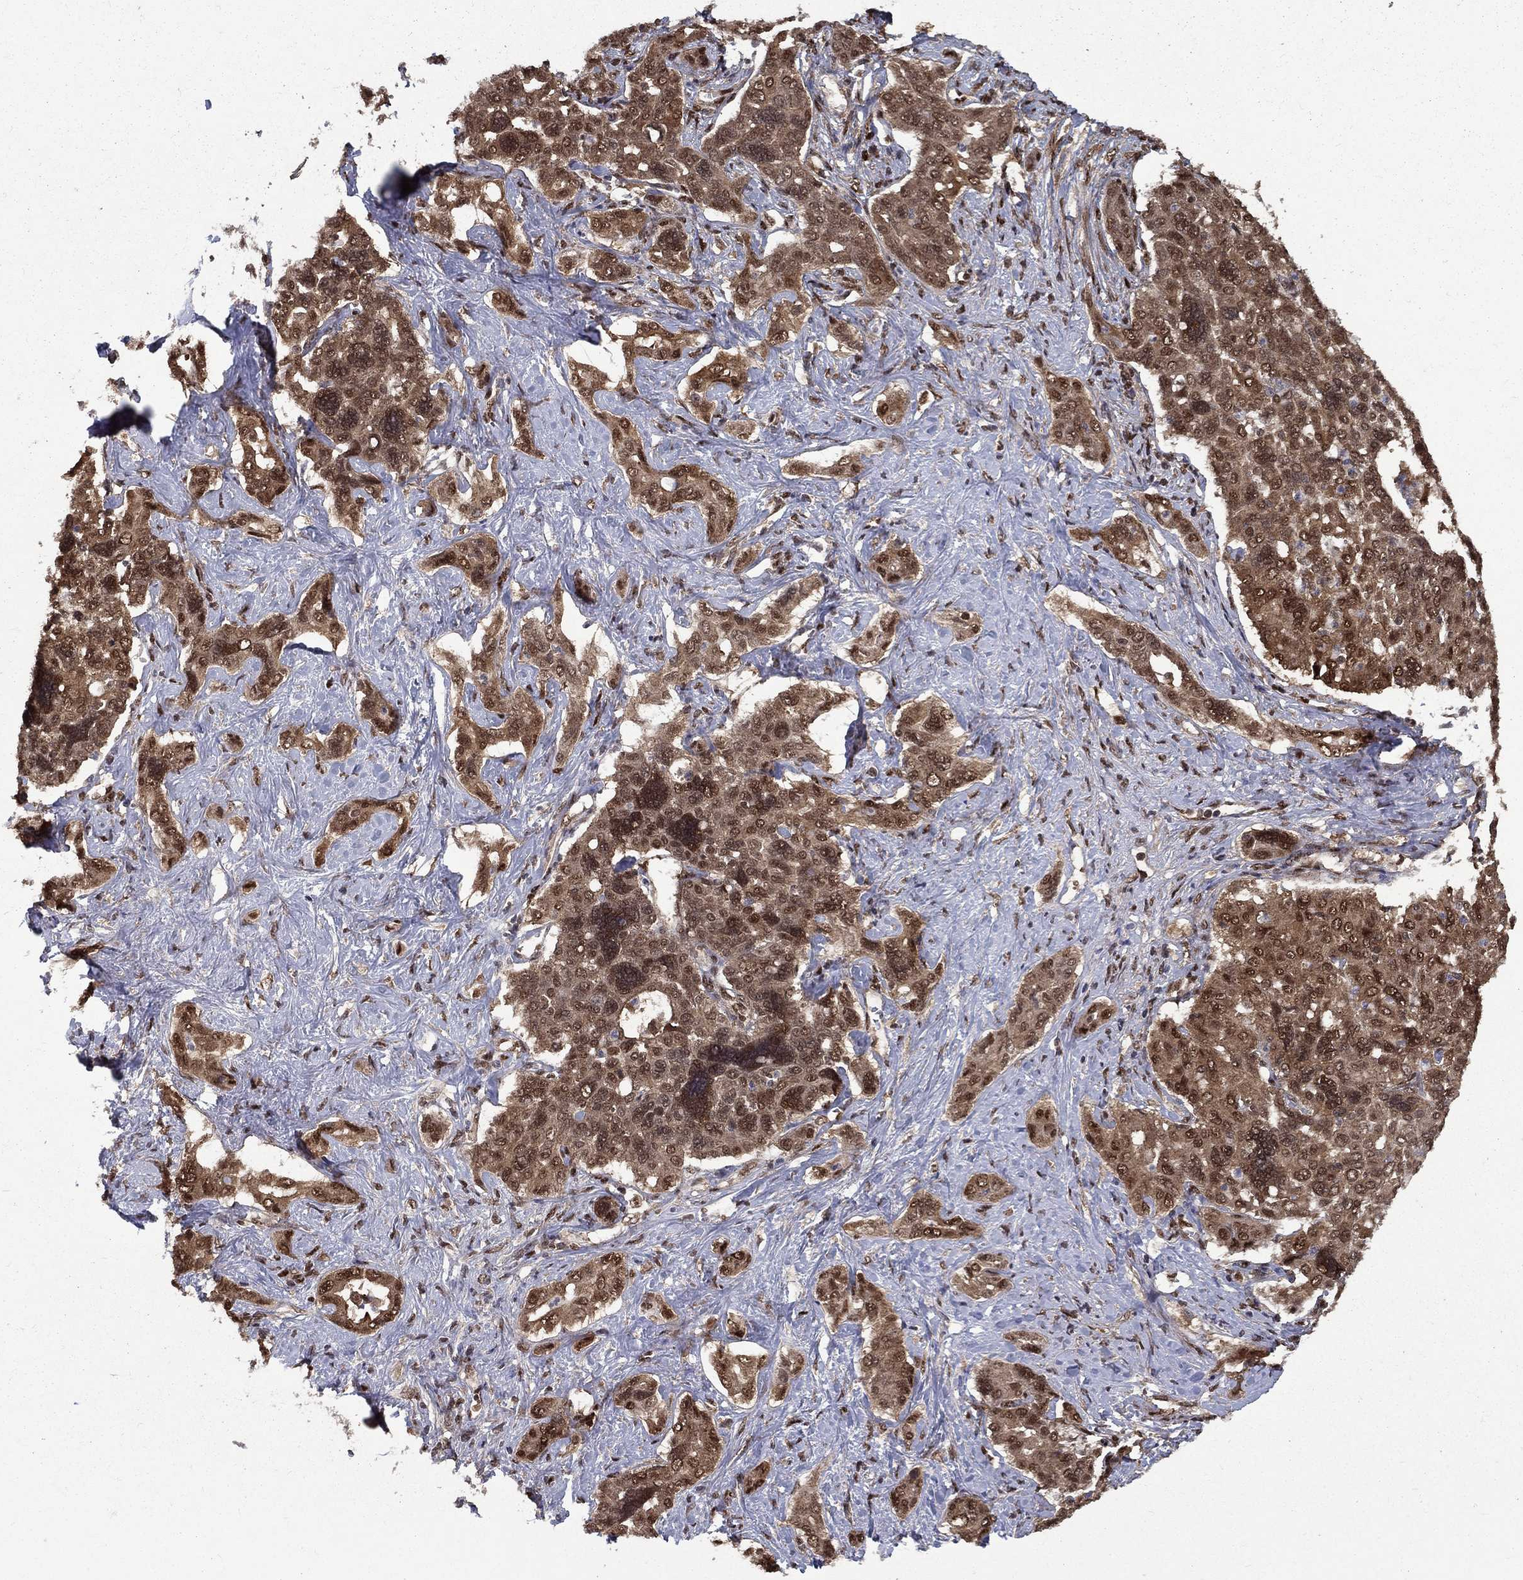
{"staining": {"intensity": "moderate", "quantity": "25%-75%", "location": "cytoplasmic/membranous,nuclear"}, "tissue": "liver cancer", "cell_type": "Tumor cells", "image_type": "cancer", "snomed": [{"axis": "morphology", "description": "Cholangiocarcinoma"}, {"axis": "topography", "description": "Liver"}], "caption": "Protein analysis of liver cancer (cholangiocarcinoma) tissue shows moderate cytoplasmic/membranous and nuclear expression in approximately 25%-75% of tumor cells. The staining was performed using DAB (3,3'-diaminobenzidine) to visualize the protein expression in brown, while the nuclei were stained in blue with hematoxylin (Magnification: 20x).", "gene": "CARM1", "patient": {"sex": "female", "age": 47}}